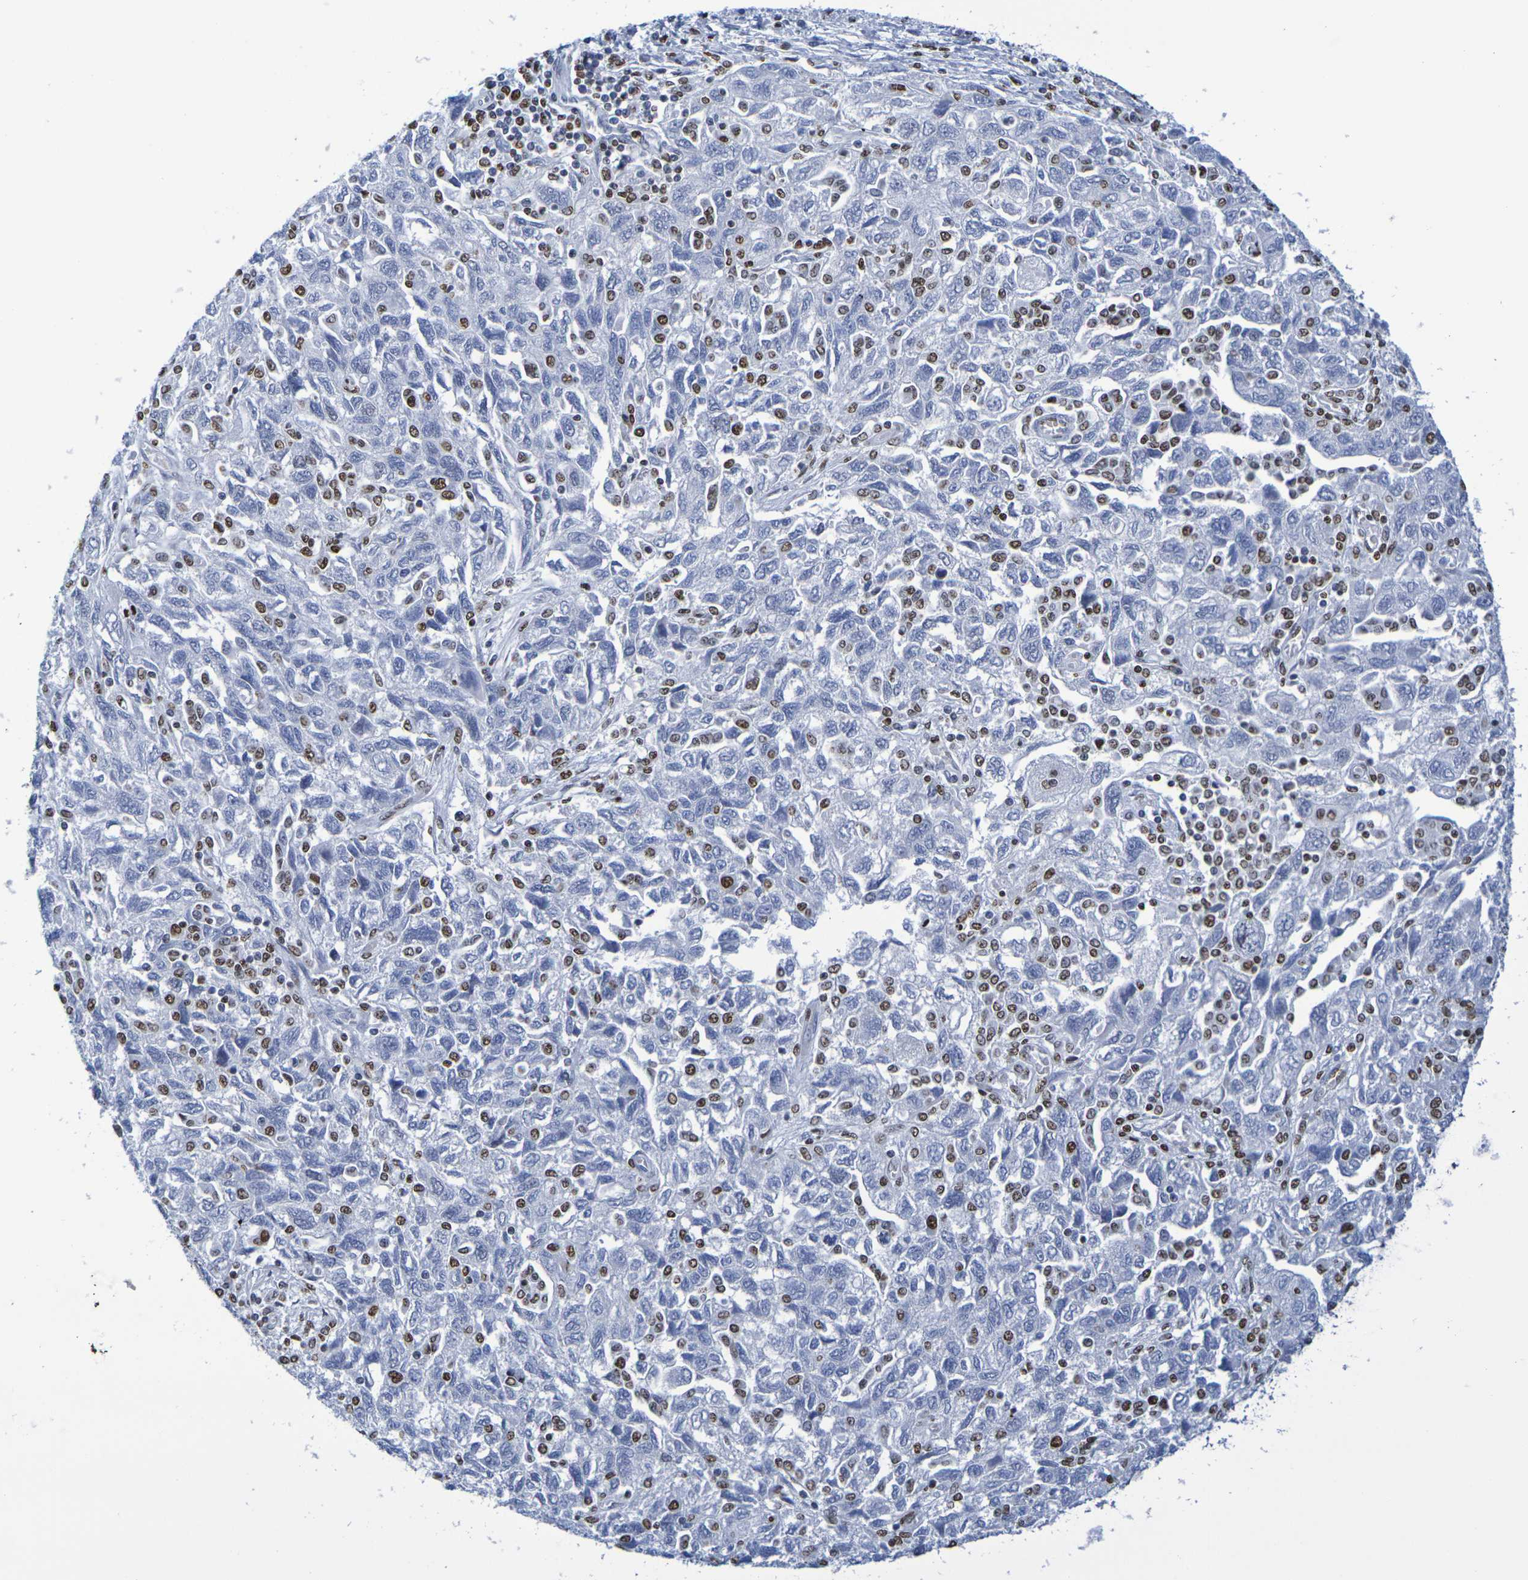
{"staining": {"intensity": "negative", "quantity": "none", "location": "none"}, "tissue": "ovarian cancer", "cell_type": "Tumor cells", "image_type": "cancer", "snomed": [{"axis": "morphology", "description": "Carcinoma, NOS"}, {"axis": "morphology", "description": "Cystadenocarcinoma, serous, NOS"}, {"axis": "topography", "description": "Ovary"}], "caption": "Image shows no significant protein expression in tumor cells of ovarian cancer.", "gene": "H1-5", "patient": {"sex": "female", "age": 69}}